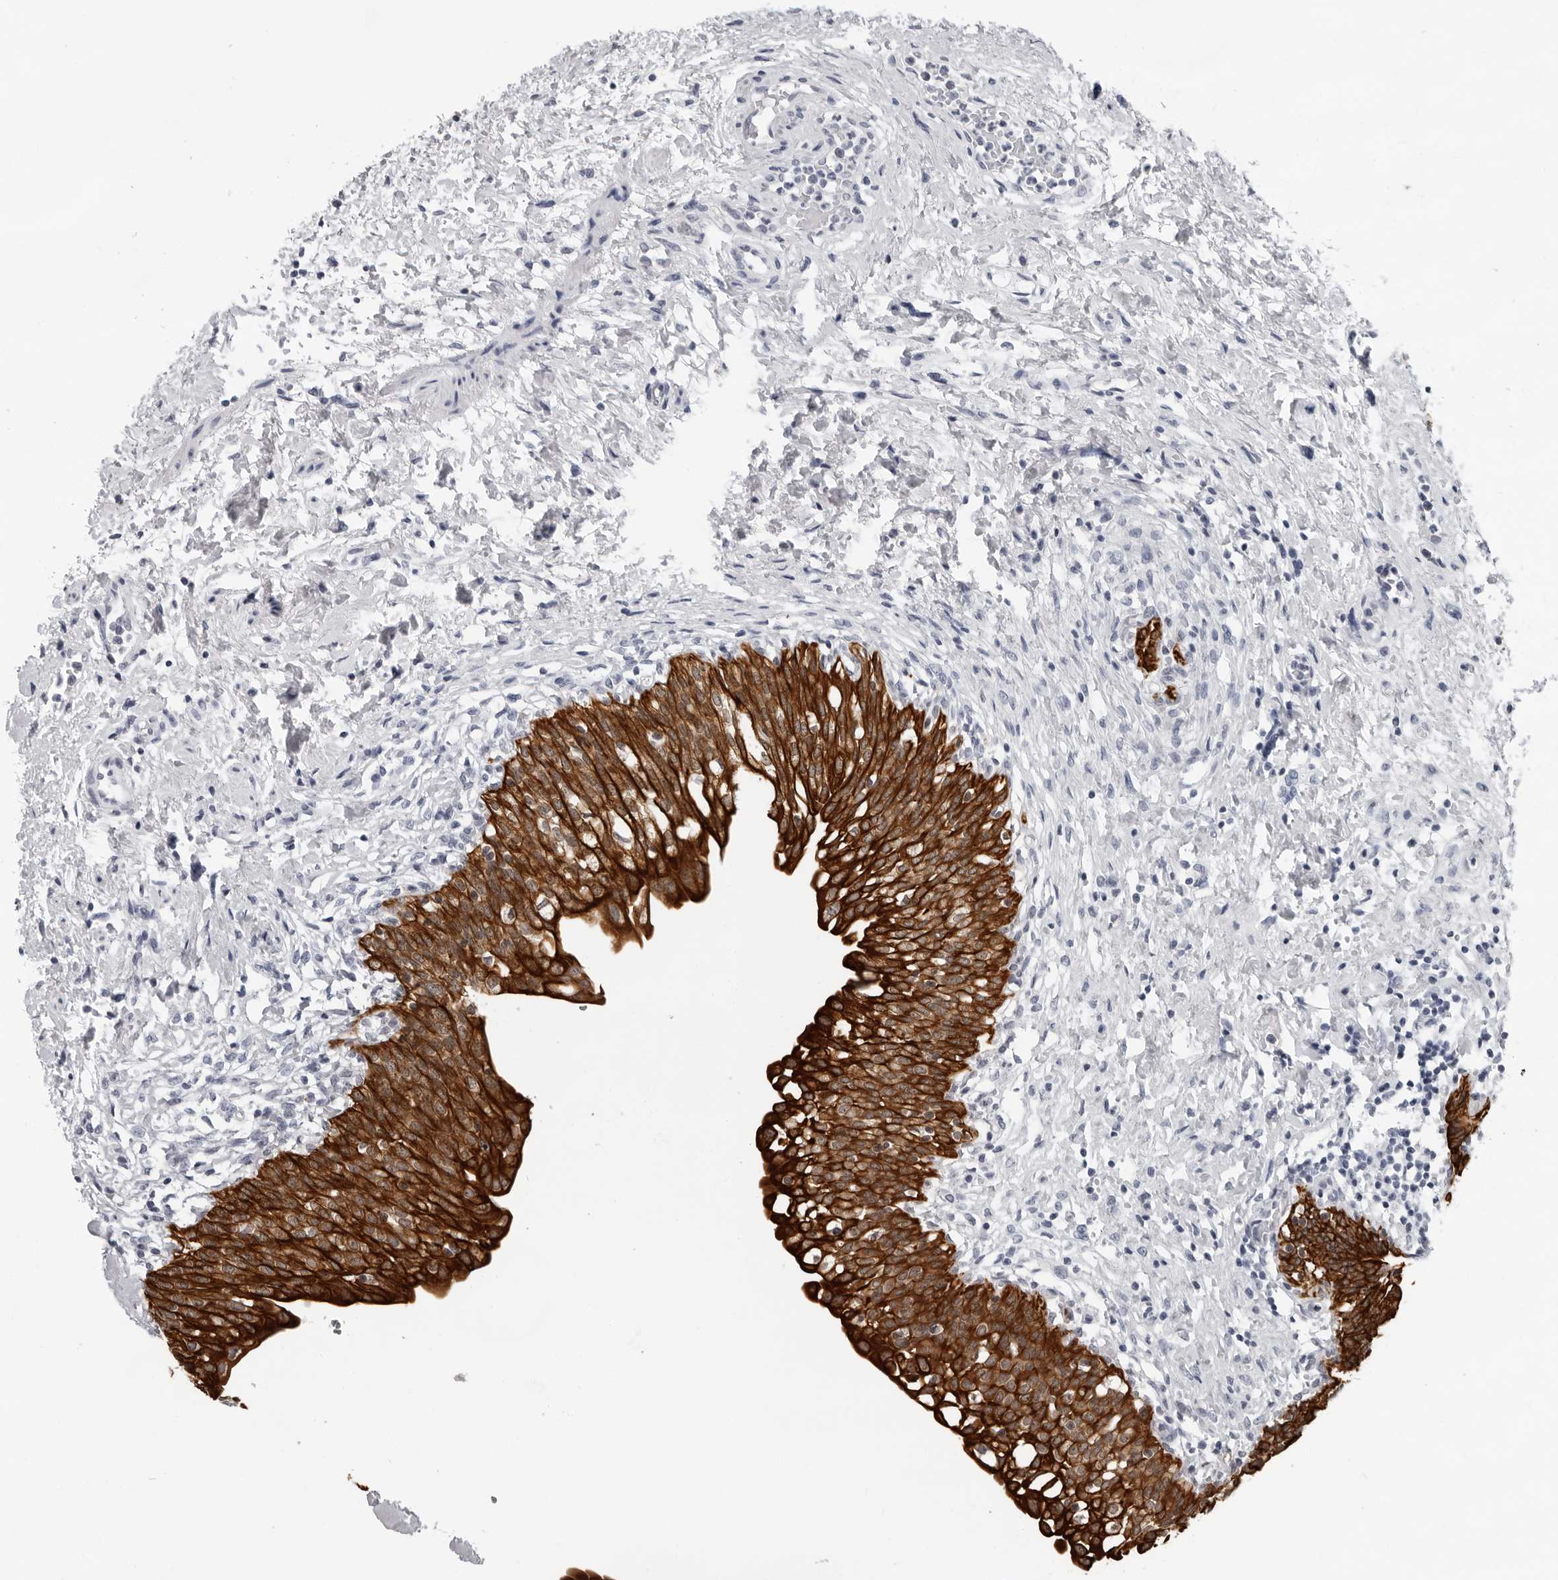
{"staining": {"intensity": "strong", "quantity": ">75%", "location": "cytoplasmic/membranous"}, "tissue": "urinary bladder", "cell_type": "Urothelial cells", "image_type": "normal", "snomed": [{"axis": "morphology", "description": "Normal tissue, NOS"}, {"axis": "topography", "description": "Urinary bladder"}], "caption": "Immunohistochemistry (IHC) (DAB (3,3'-diaminobenzidine)) staining of normal urinary bladder demonstrates strong cytoplasmic/membranous protein positivity in about >75% of urothelial cells. The protein of interest is stained brown, and the nuclei are stained in blue (DAB (3,3'-diaminobenzidine) IHC with brightfield microscopy, high magnification).", "gene": "CCDC28B", "patient": {"sex": "male", "age": 55}}